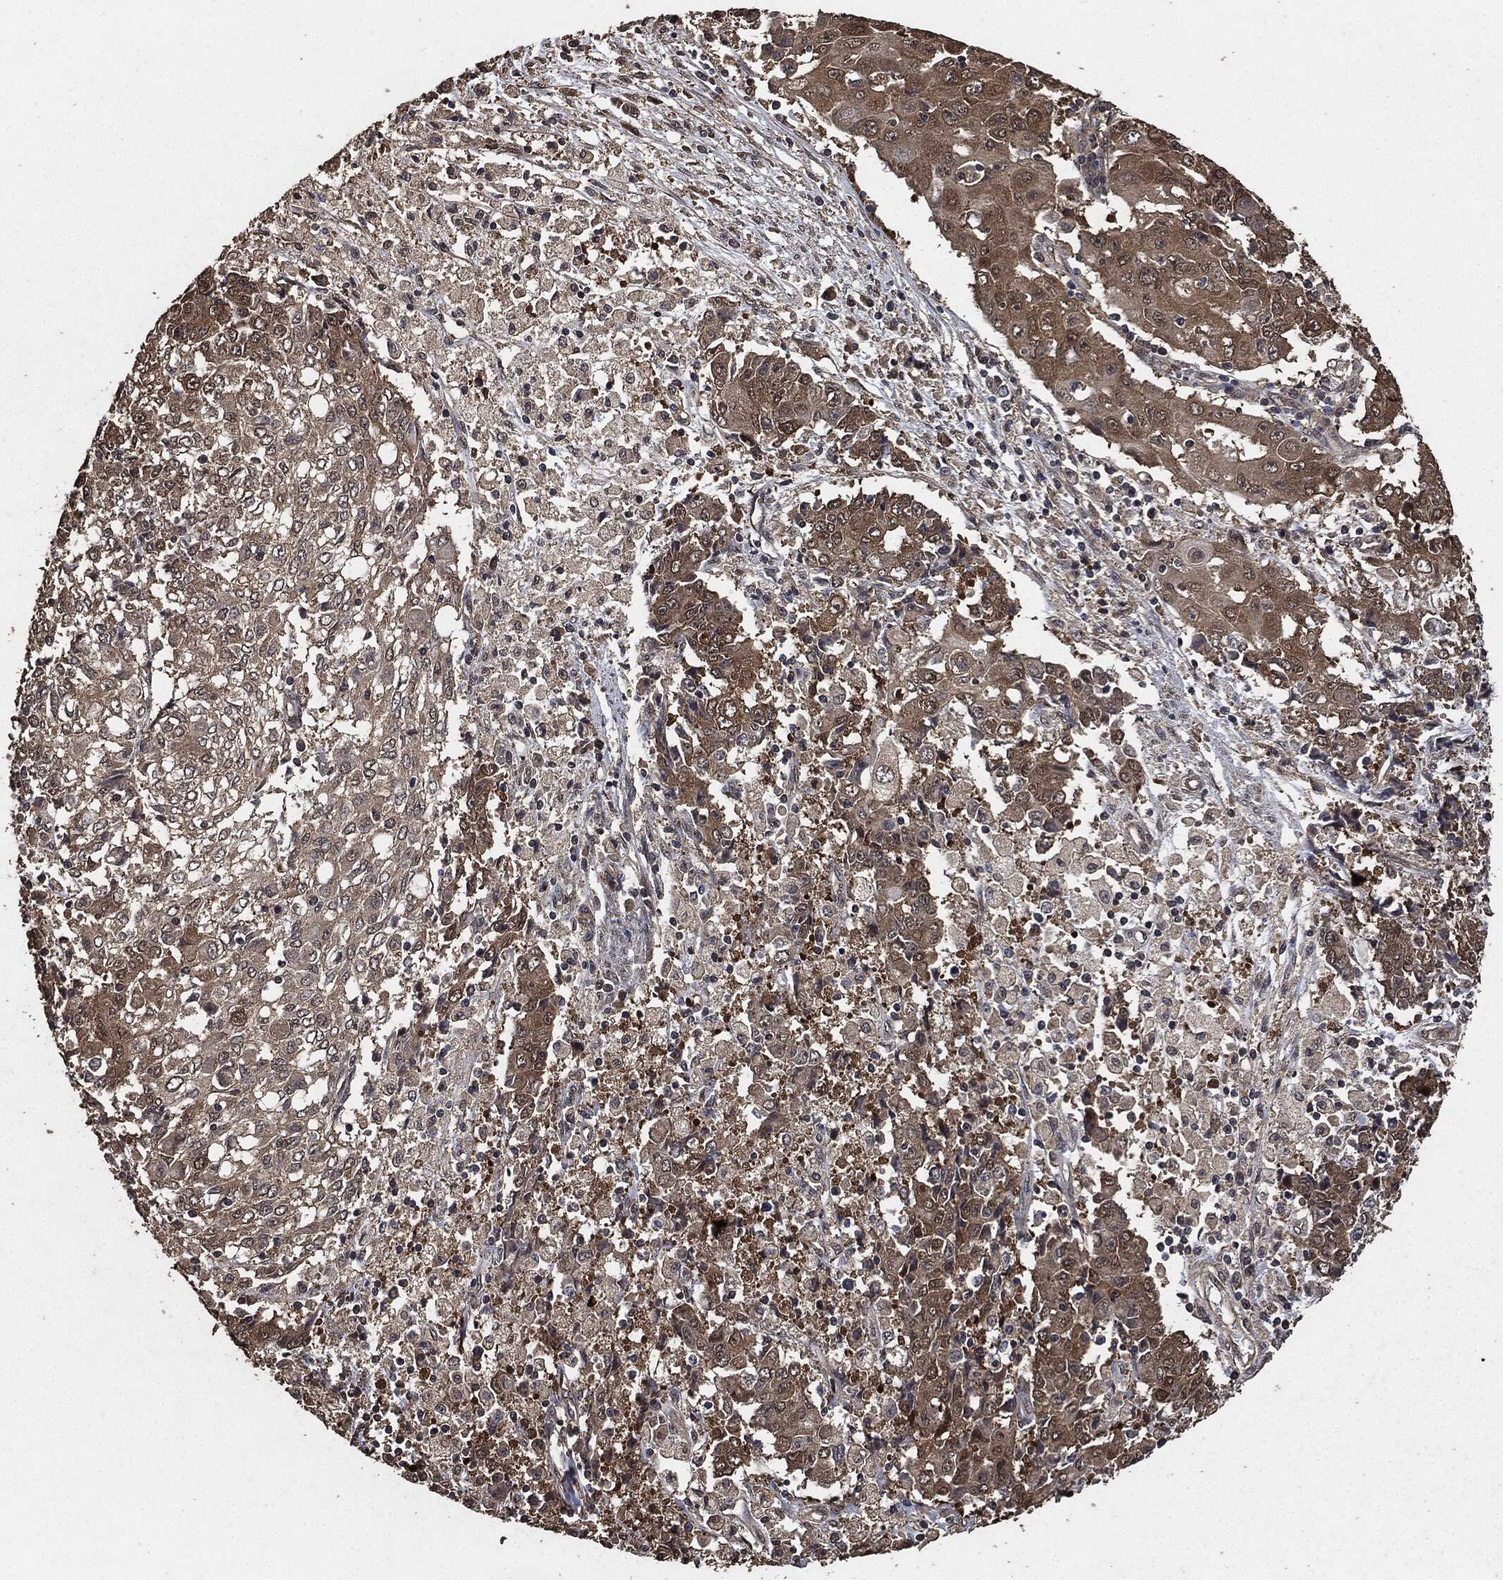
{"staining": {"intensity": "moderate", "quantity": "25%-75%", "location": "cytoplasmic/membranous"}, "tissue": "ovarian cancer", "cell_type": "Tumor cells", "image_type": "cancer", "snomed": [{"axis": "morphology", "description": "Carcinoma, endometroid"}, {"axis": "topography", "description": "Ovary"}], "caption": "Tumor cells exhibit medium levels of moderate cytoplasmic/membranous staining in approximately 25%-75% of cells in ovarian cancer.", "gene": "AKT1S1", "patient": {"sex": "female", "age": 42}}